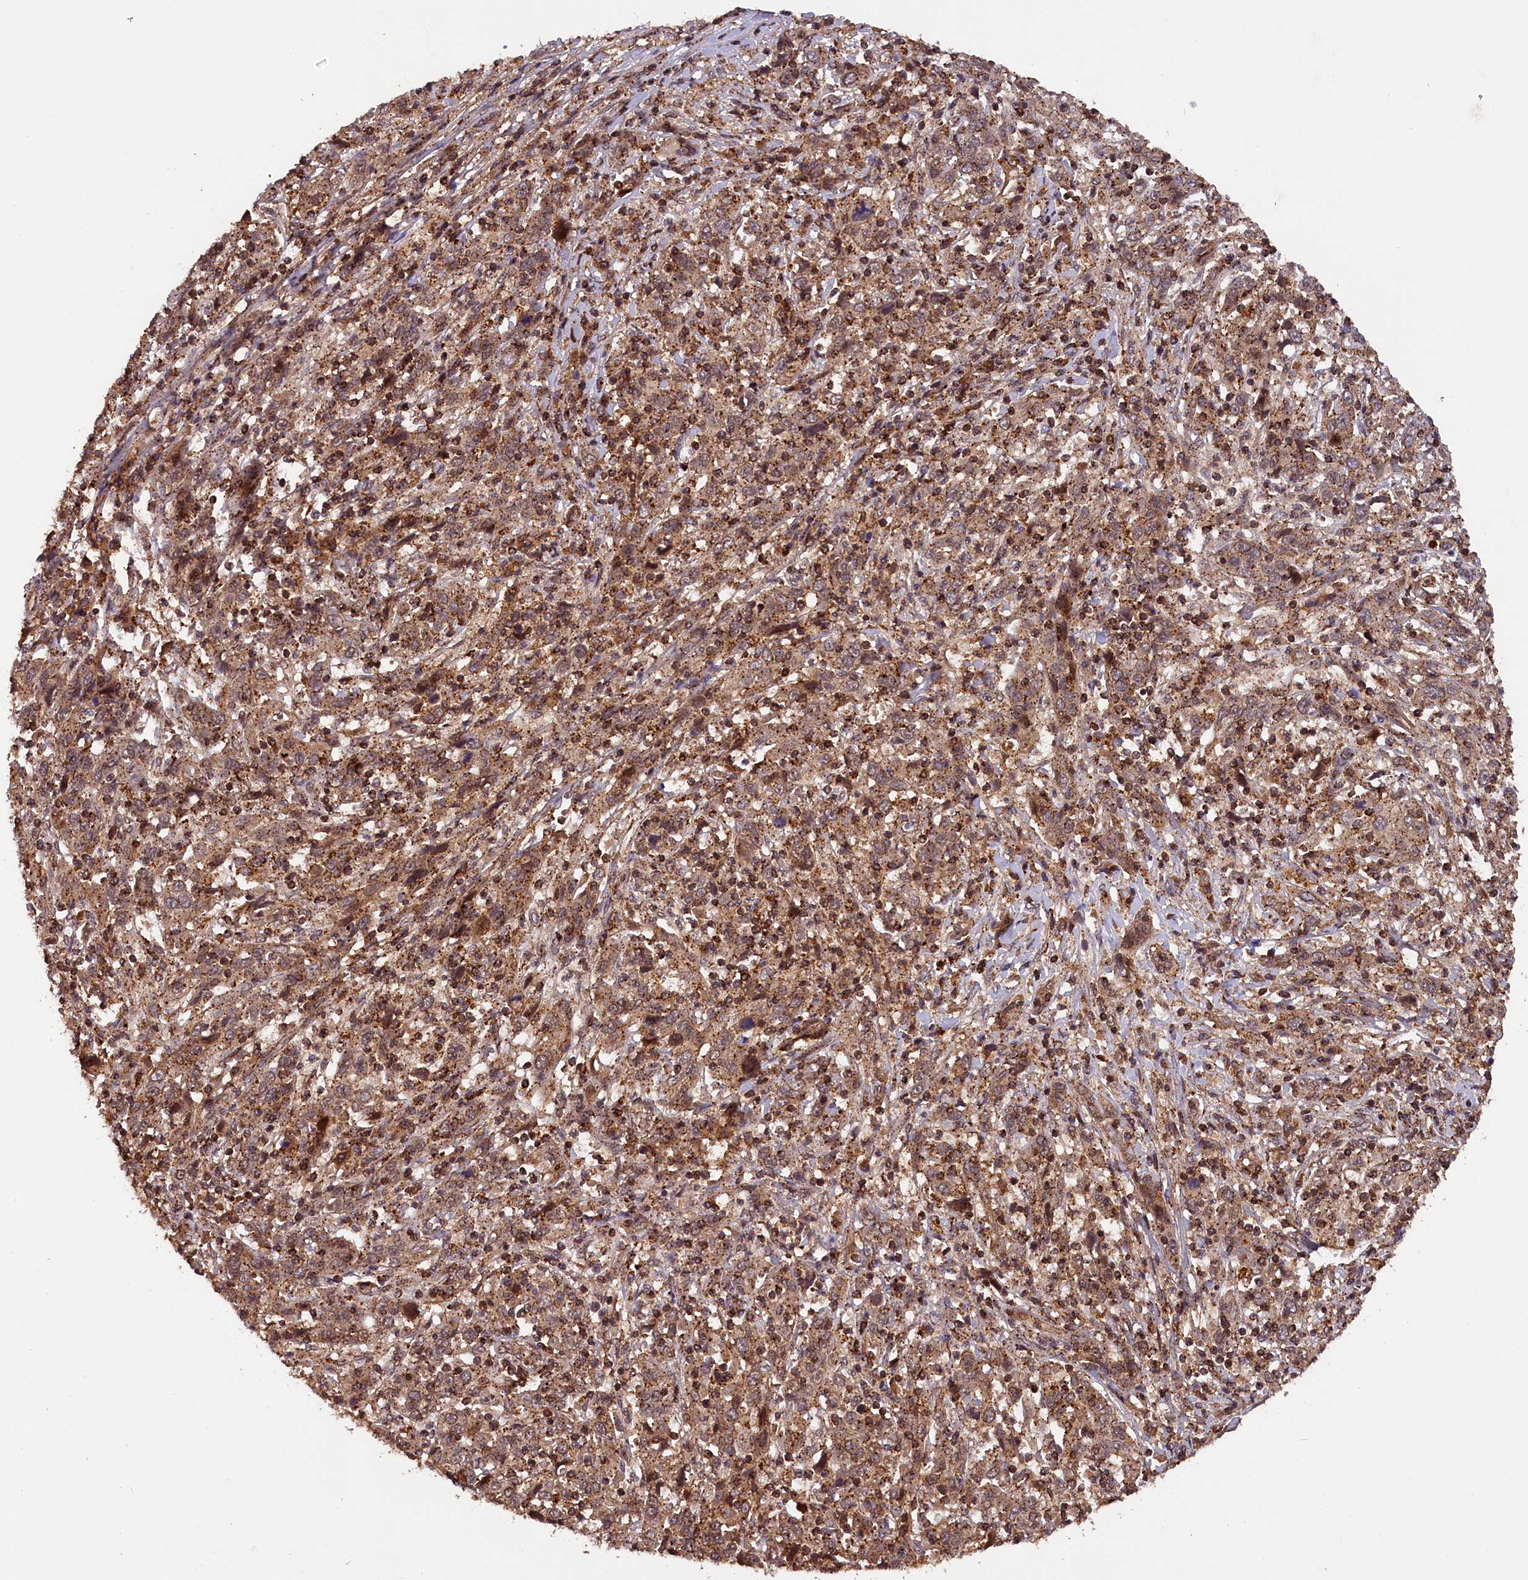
{"staining": {"intensity": "strong", "quantity": ">75%", "location": "cytoplasmic/membranous"}, "tissue": "cervical cancer", "cell_type": "Tumor cells", "image_type": "cancer", "snomed": [{"axis": "morphology", "description": "Squamous cell carcinoma, NOS"}, {"axis": "topography", "description": "Cervix"}], "caption": "Cervical squamous cell carcinoma stained with a protein marker demonstrates strong staining in tumor cells.", "gene": "IST1", "patient": {"sex": "female", "age": 46}}